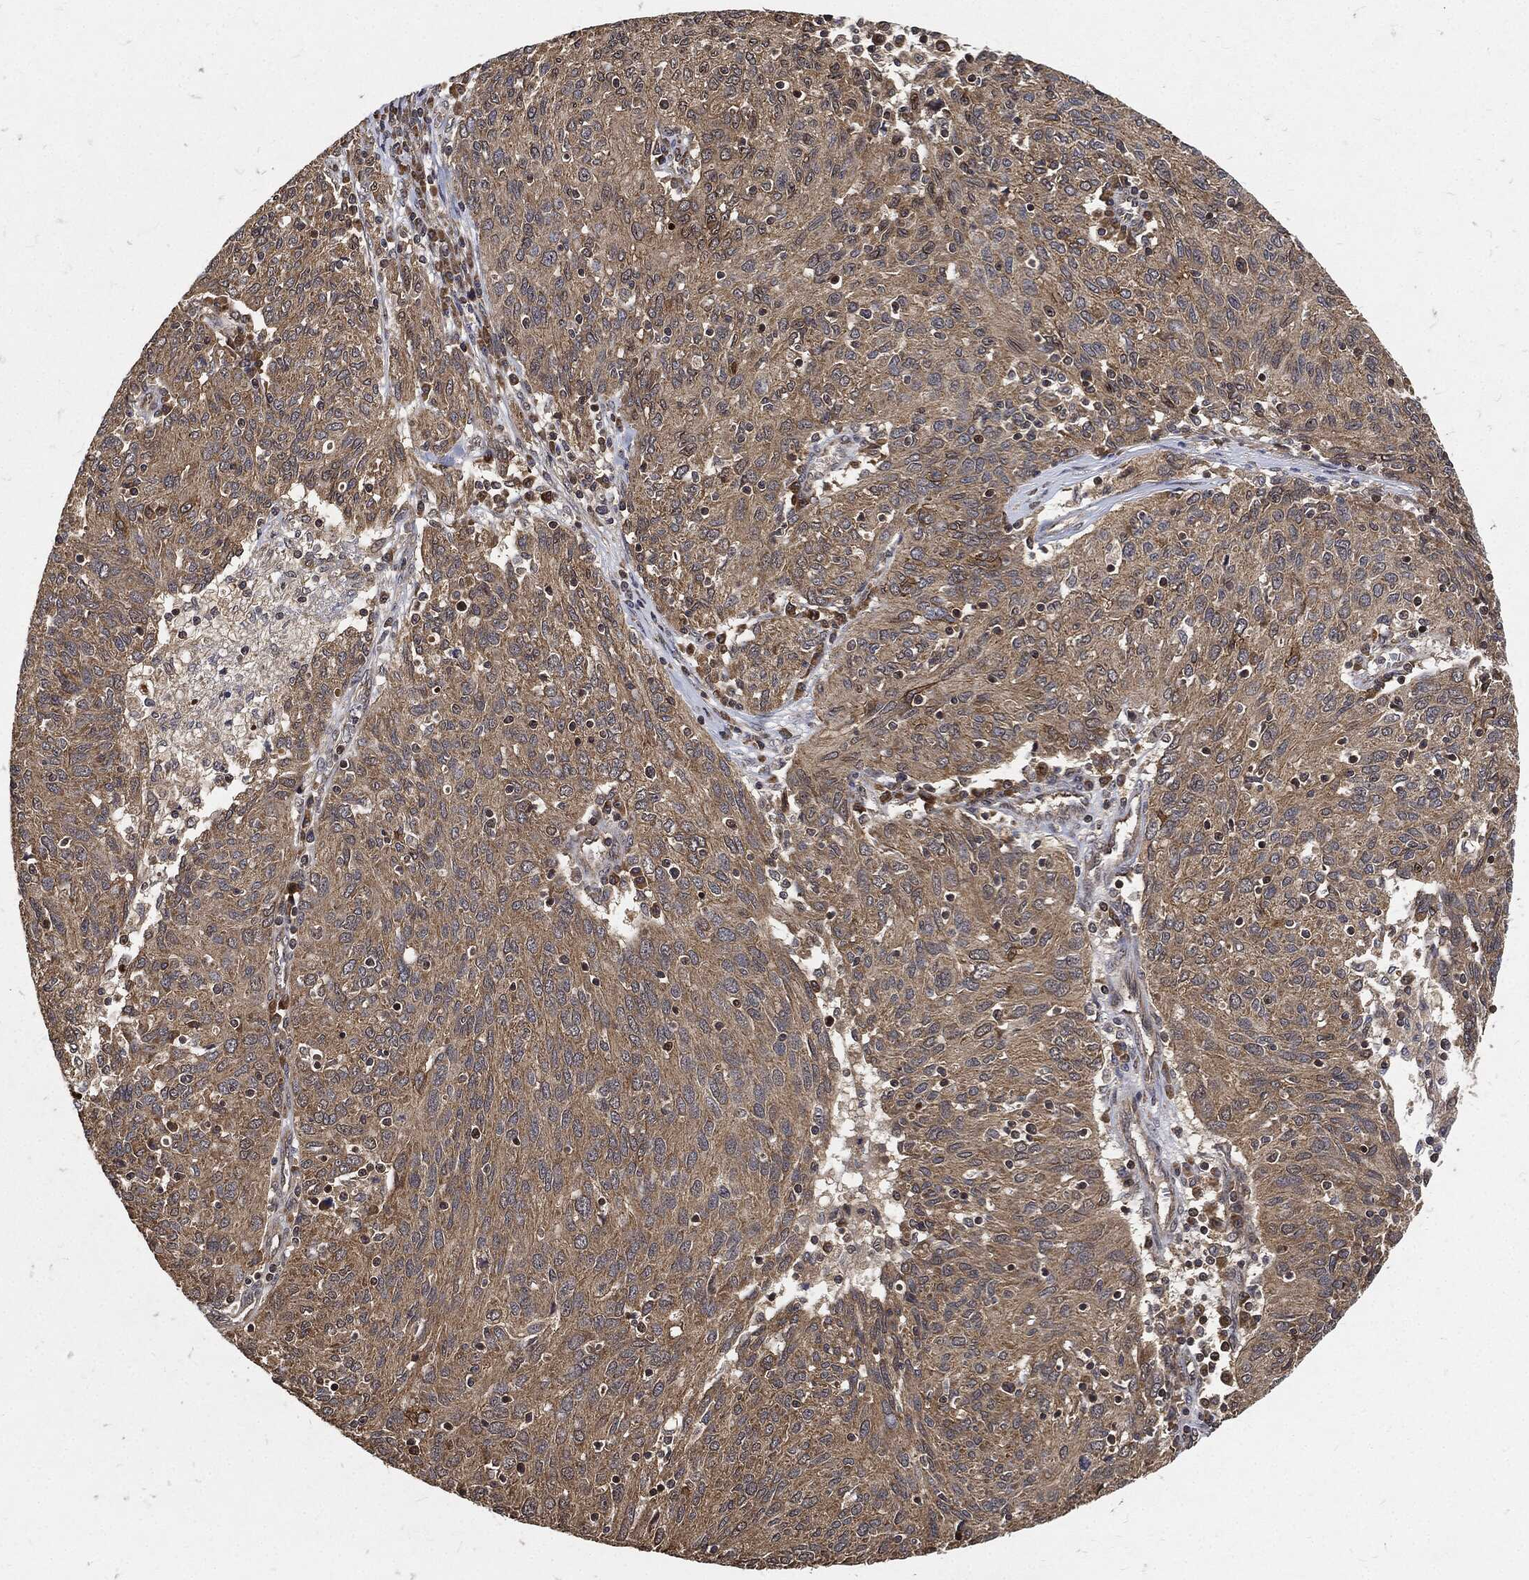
{"staining": {"intensity": "weak", "quantity": ">75%", "location": "cytoplasmic/membranous"}, "tissue": "ovarian cancer", "cell_type": "Tumor cells", "image_type": "cancer", "snomed": [{"axis": "morphology", "description": "Carcinoma, endometroid"}, {"axis": "topography", "description": "Ovary"}], "caption": "This is an image of immunohistochemistry (IHC) staining of endometroid carcinoma (ovarian), which shows weak staining in the cytoplasmic/membranous of tumor cells.", "gene": "ZNF226", "patient": {"sex": "female", "age": 50}}